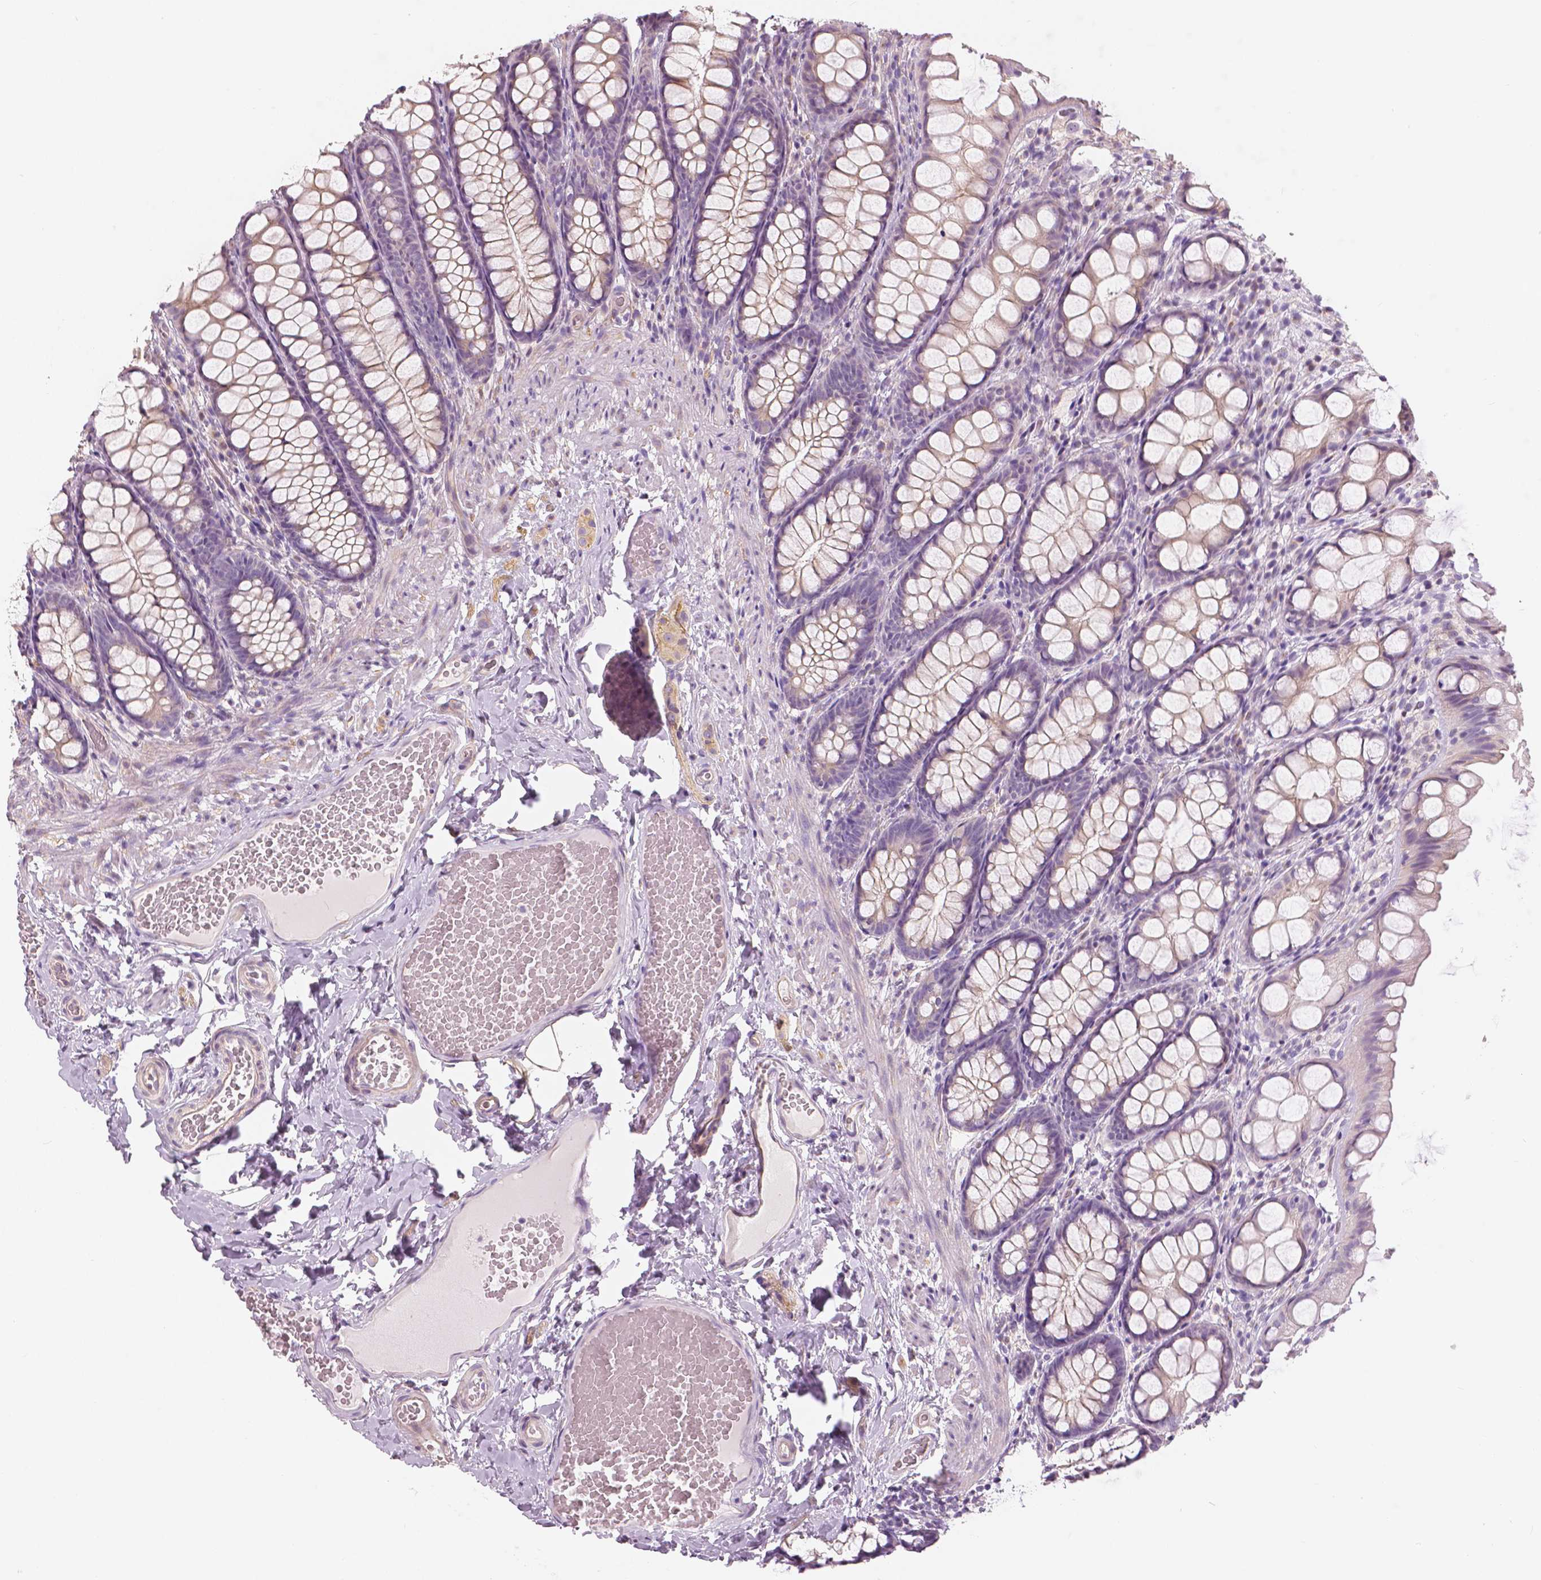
{"staining": {"intensity": "negative", "quantity": "none", "location": "none"}, "tissue": "colon", "cell_type": "Endothelial cells", "image_type": "normal", "snomed": [{"axis": "morphology", "description": "Normal tissue, NOS"}, {"axis": "topography", "description": "Colon"}], "caption": "The image demonstrates no staining of endothelial cells in unremarkable colon. (Brightfield microscopy of DAB (3,3'-diaminobenzidine) immunohistochemistry at high magnification).", "gene": "SLC24A1", "patient": {"sex": "male", "age": 47}}